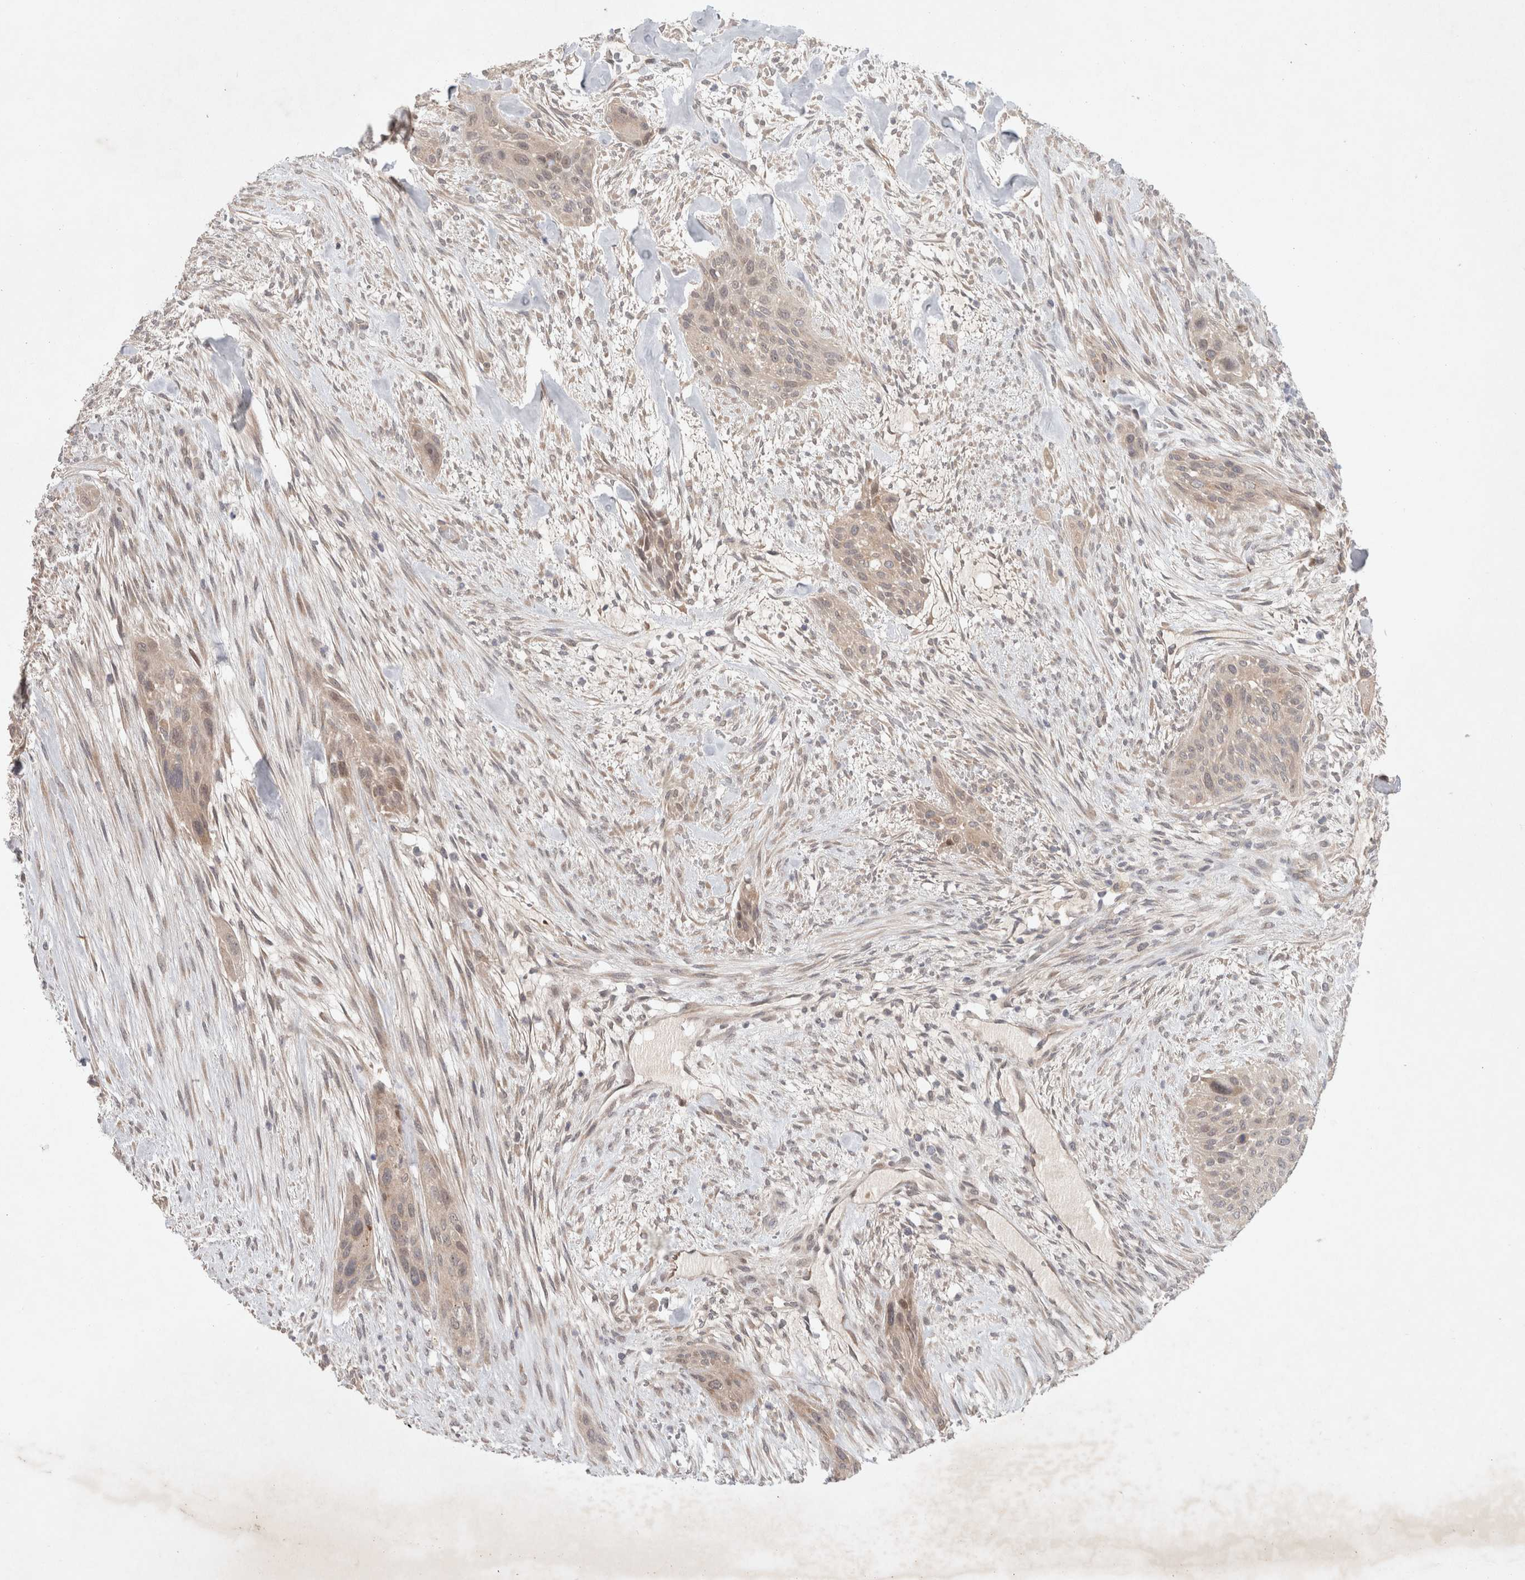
{"staining": {"intensity": "weak", "quantity": "<25%", "location": "cytoplasmic/membranous"}, "tissue": "urothelial cancer", "cell_type": "Tumor cells", "image_type": "cancer", "snomed": [{"axis": "morphology", "description": "Urothelial carcinoma, High grade"}, {"axis": "topography", "description": "Urinary bladder"}], "caption": "Immunohistochemistry (IHC) image of neoplastic tissue: human urothelial cancer stained with DAB displays no significant protein positivity in tumor cells.", "gene": "RASAL2", "patient": {"sex": "male", "age": 35}}